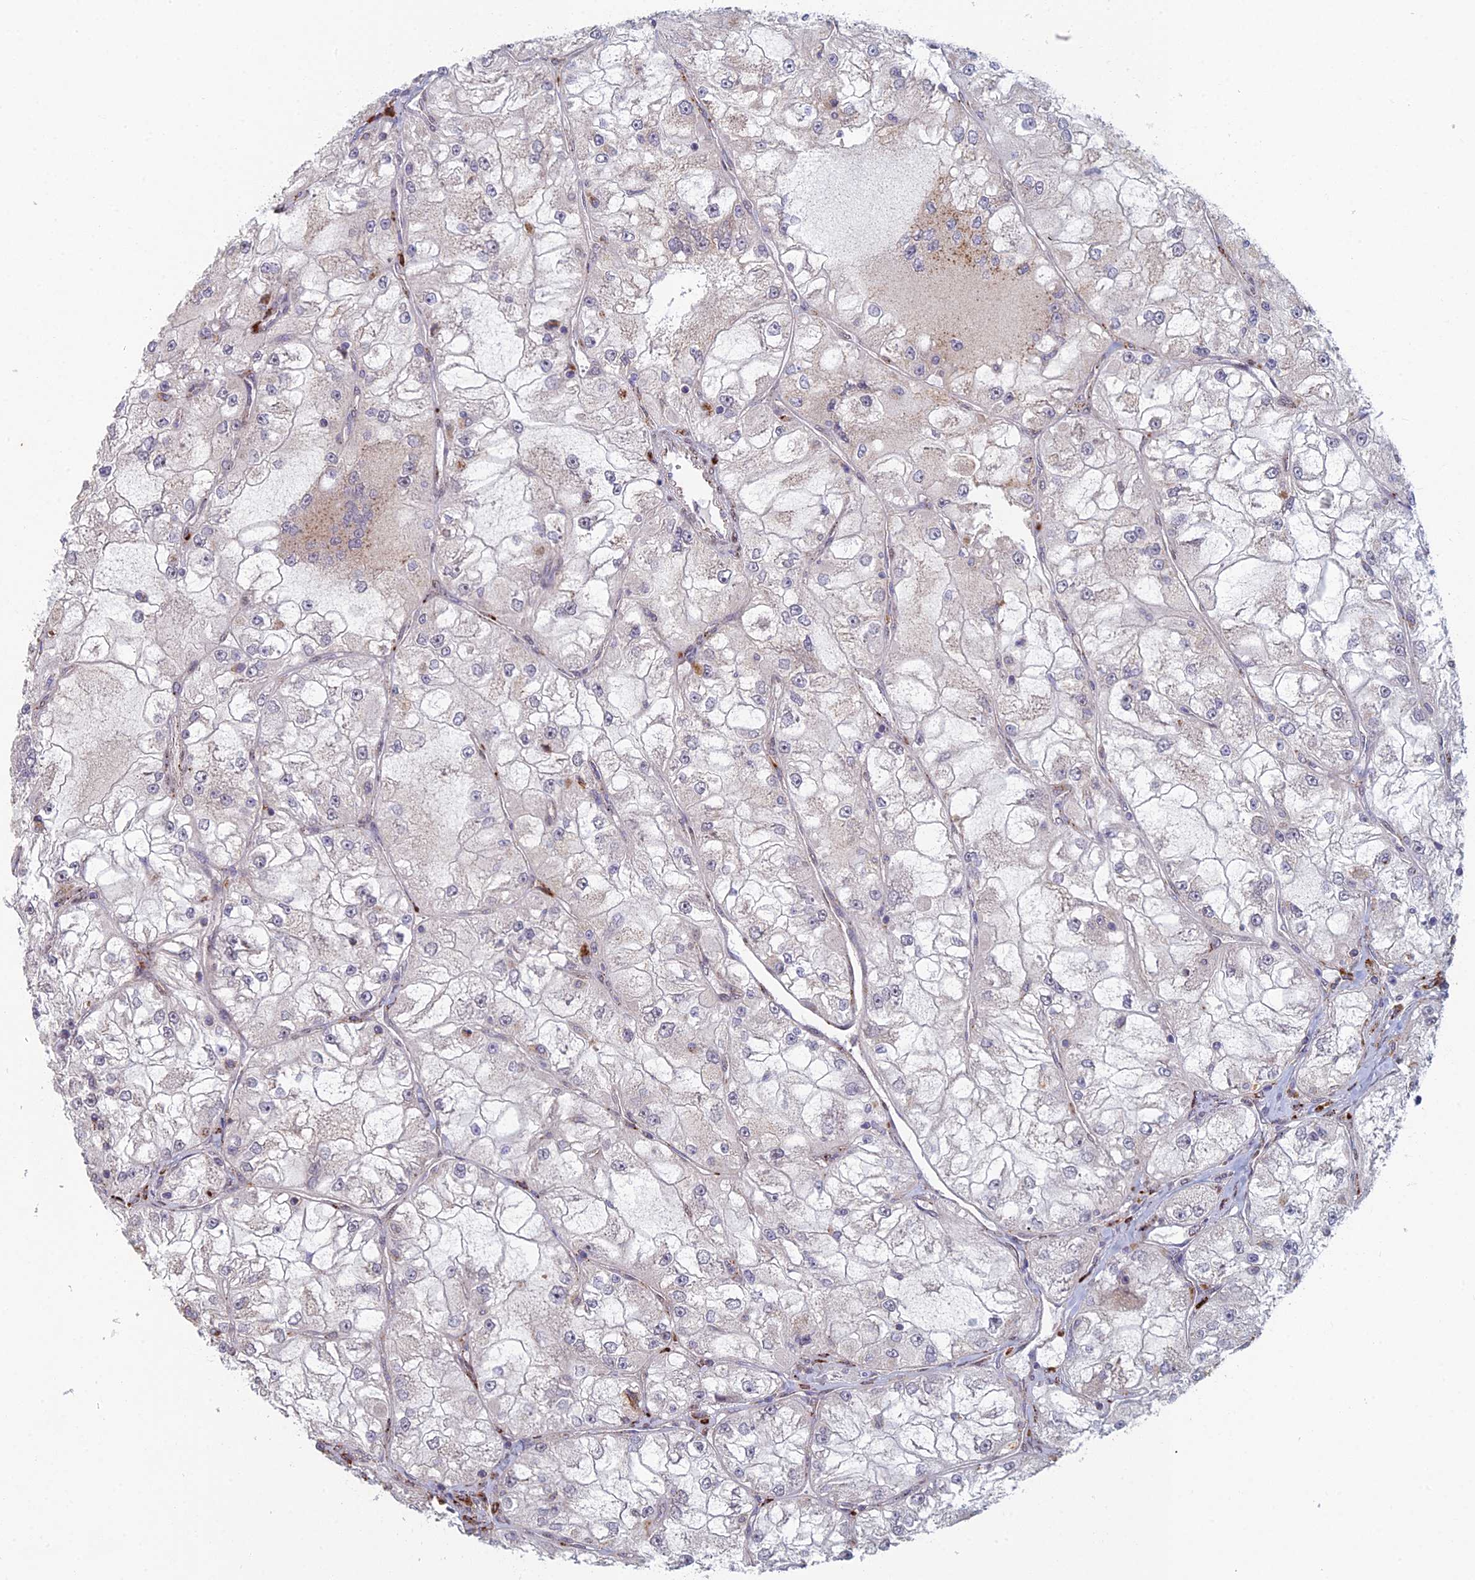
{"staining": {"intensity": "negative", "quantity": "none", "location": "none"}, "tissue": "renal cancer", "cell_type": "Tumor cells", "image_type": "cancer", "snomed": [{"axis": "morphology", "description": "Adenocarcinoma, NOS"}, {"axis": "topography", "description": "Kidney"}], "caption": "High power microscopy photomicrograph of an IHC image of renal adenocarcinoma, revealing no significant positivity in tumor cells. (Immunohistochemistry (ihc), brightfield microscopy, high magnification).", "gene": "FOXS1", "patient": {"sex": "female", "age": 72}}